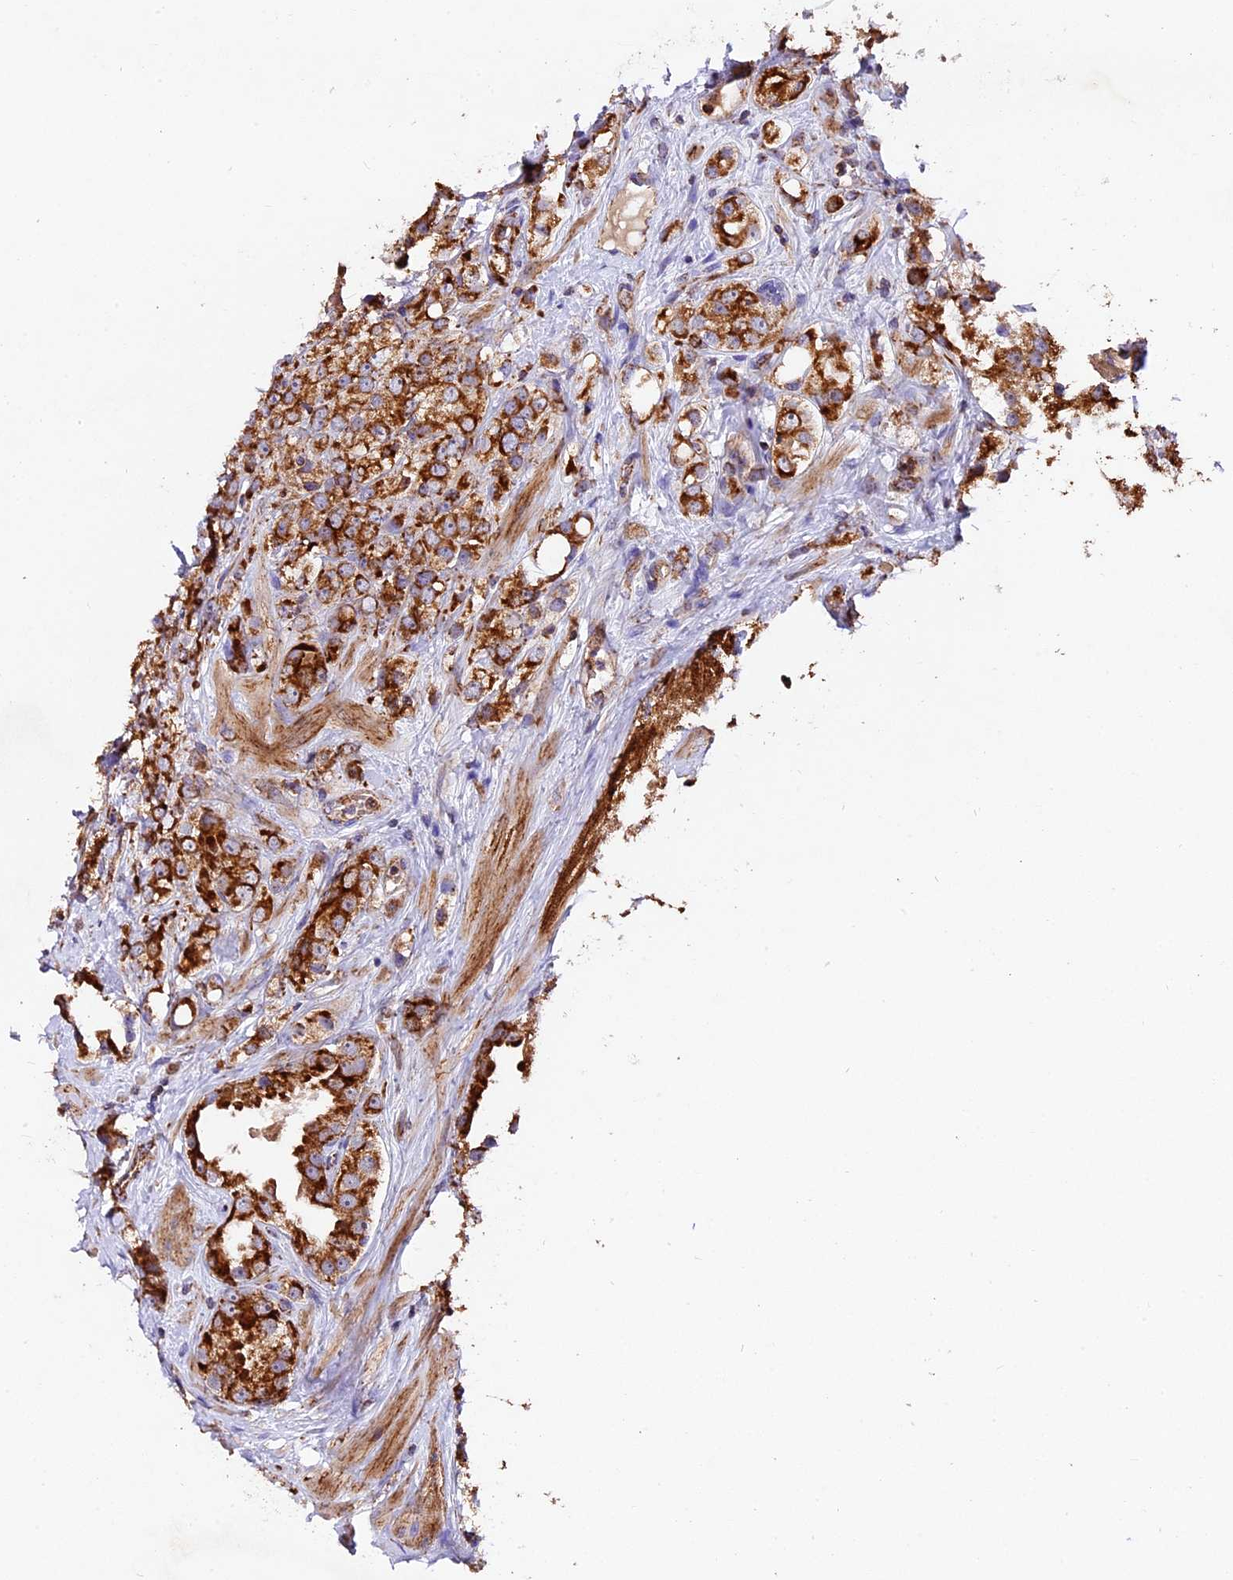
{"staining": {"intensity": "strong", "quantity": ">75%", "location": "cytoplasmic/membranous"}, "tissue": "prostate cancer", "cell_type": "Tumor cells", "image_type": "cancer", "snomed": [{"axis": "morphology", "description": "Adenocarcinoma, NOS"}, {"axis": "topography", "description": "Prostate"}], "caption": "A high amount of strong cytoplasmic/membranous positivity is identified in about >75% of tumor cells in prostate cancer (adenocarcinoma) tissue.", "gene": "NDUFA8", "patient": {"sex": "male", "age": 79}}